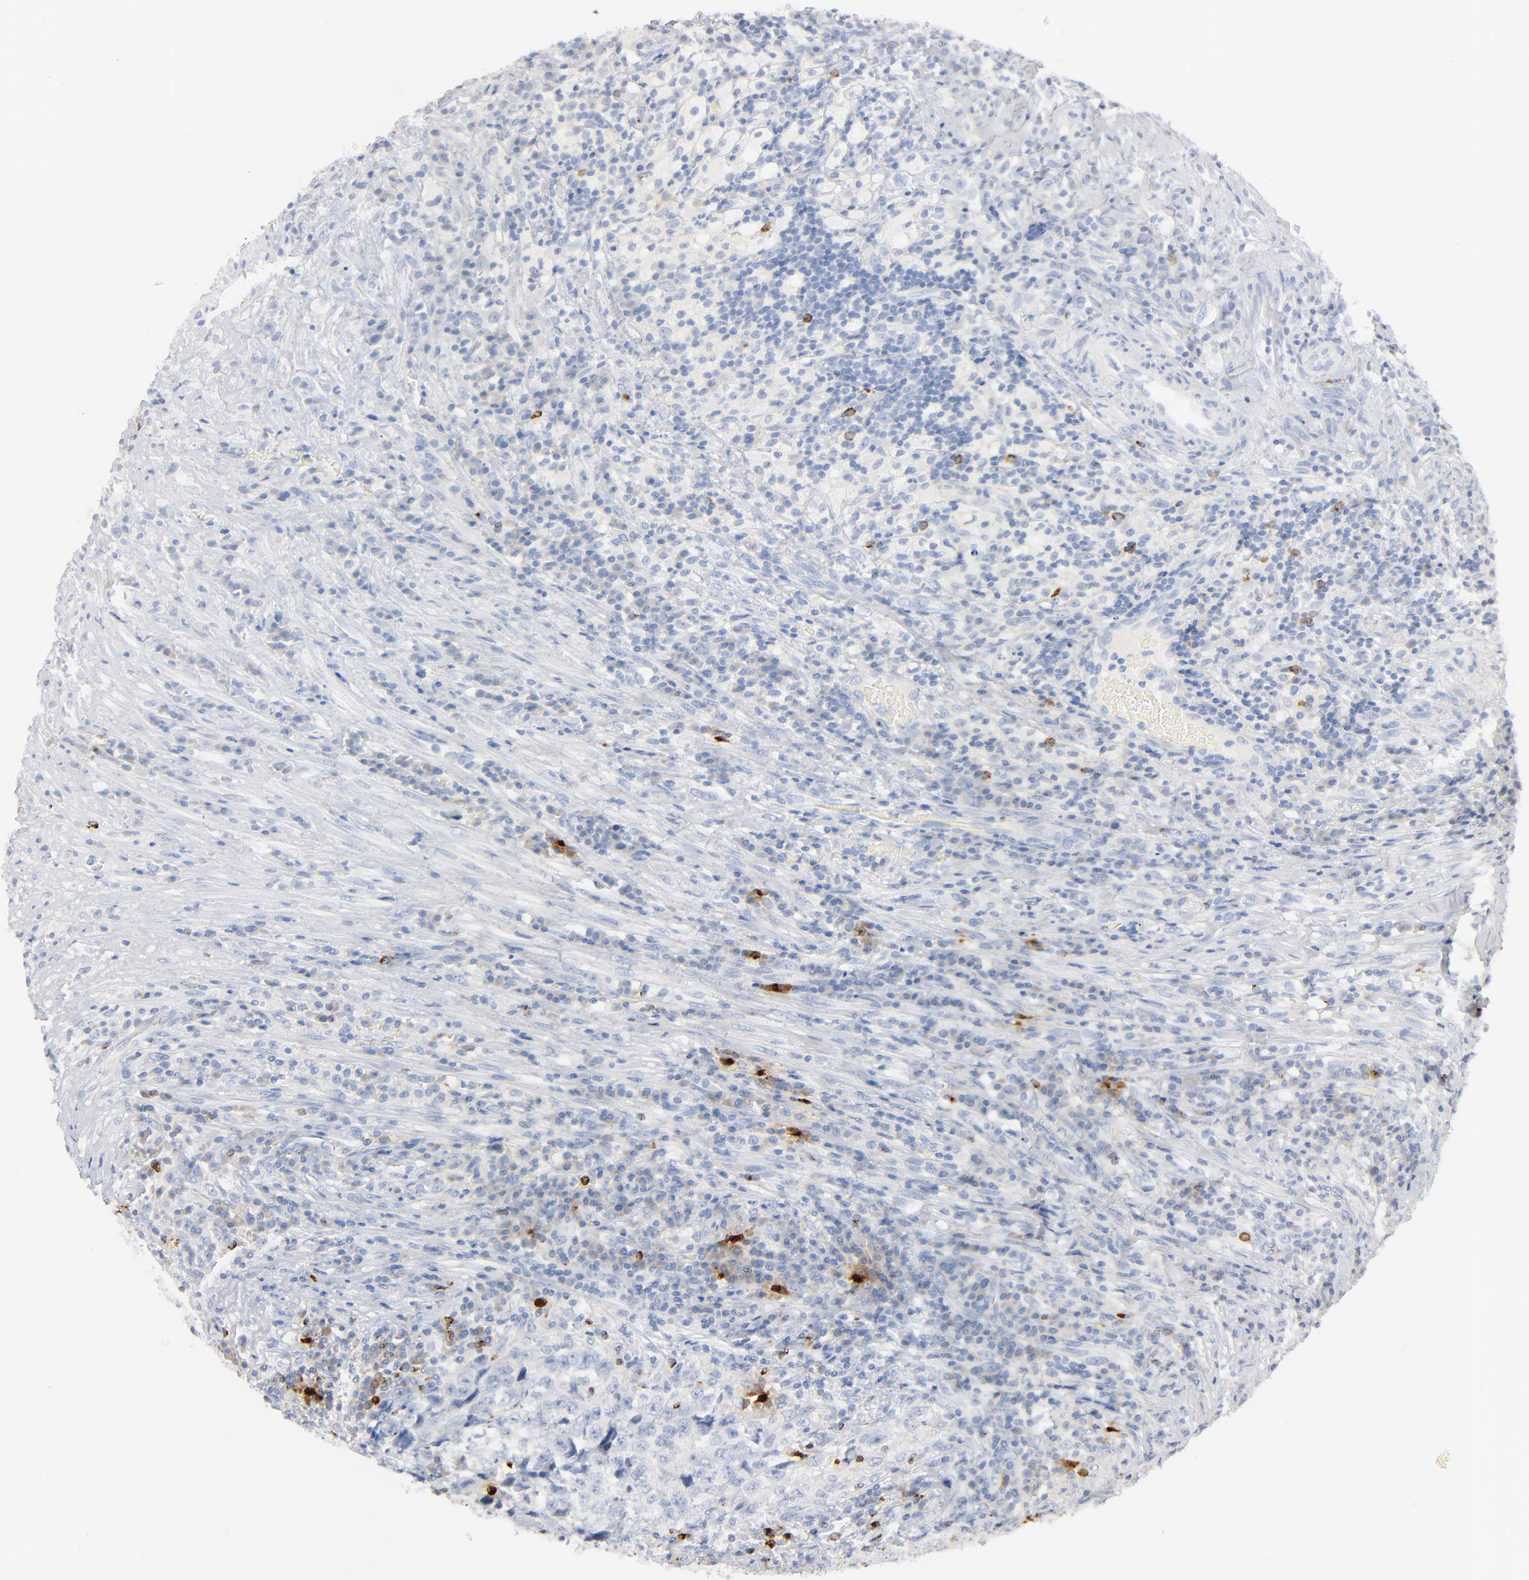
{"staining": {"intensity": "negative", "quantity": "none", "location": "none"}, "tissue": "testis cancer", "cell_type": "Tumor cells", "image_type": "cancer", "snomed": [{"axis": "morphology", "description": "Necrosis, NOS"}, {"axis": "morphology", "description": "Carcinoma, Embryonal, NOS"}, {"axis": "topography", "description": "Testis"}], "caption": "Testis cancer (embryonal carcinoma) stained for a protein using immunohistochemistry (IHC) exhibits no staining tumor cells.", "gene": "GZMB", "patient": {"sex": "male", "age": 19}}